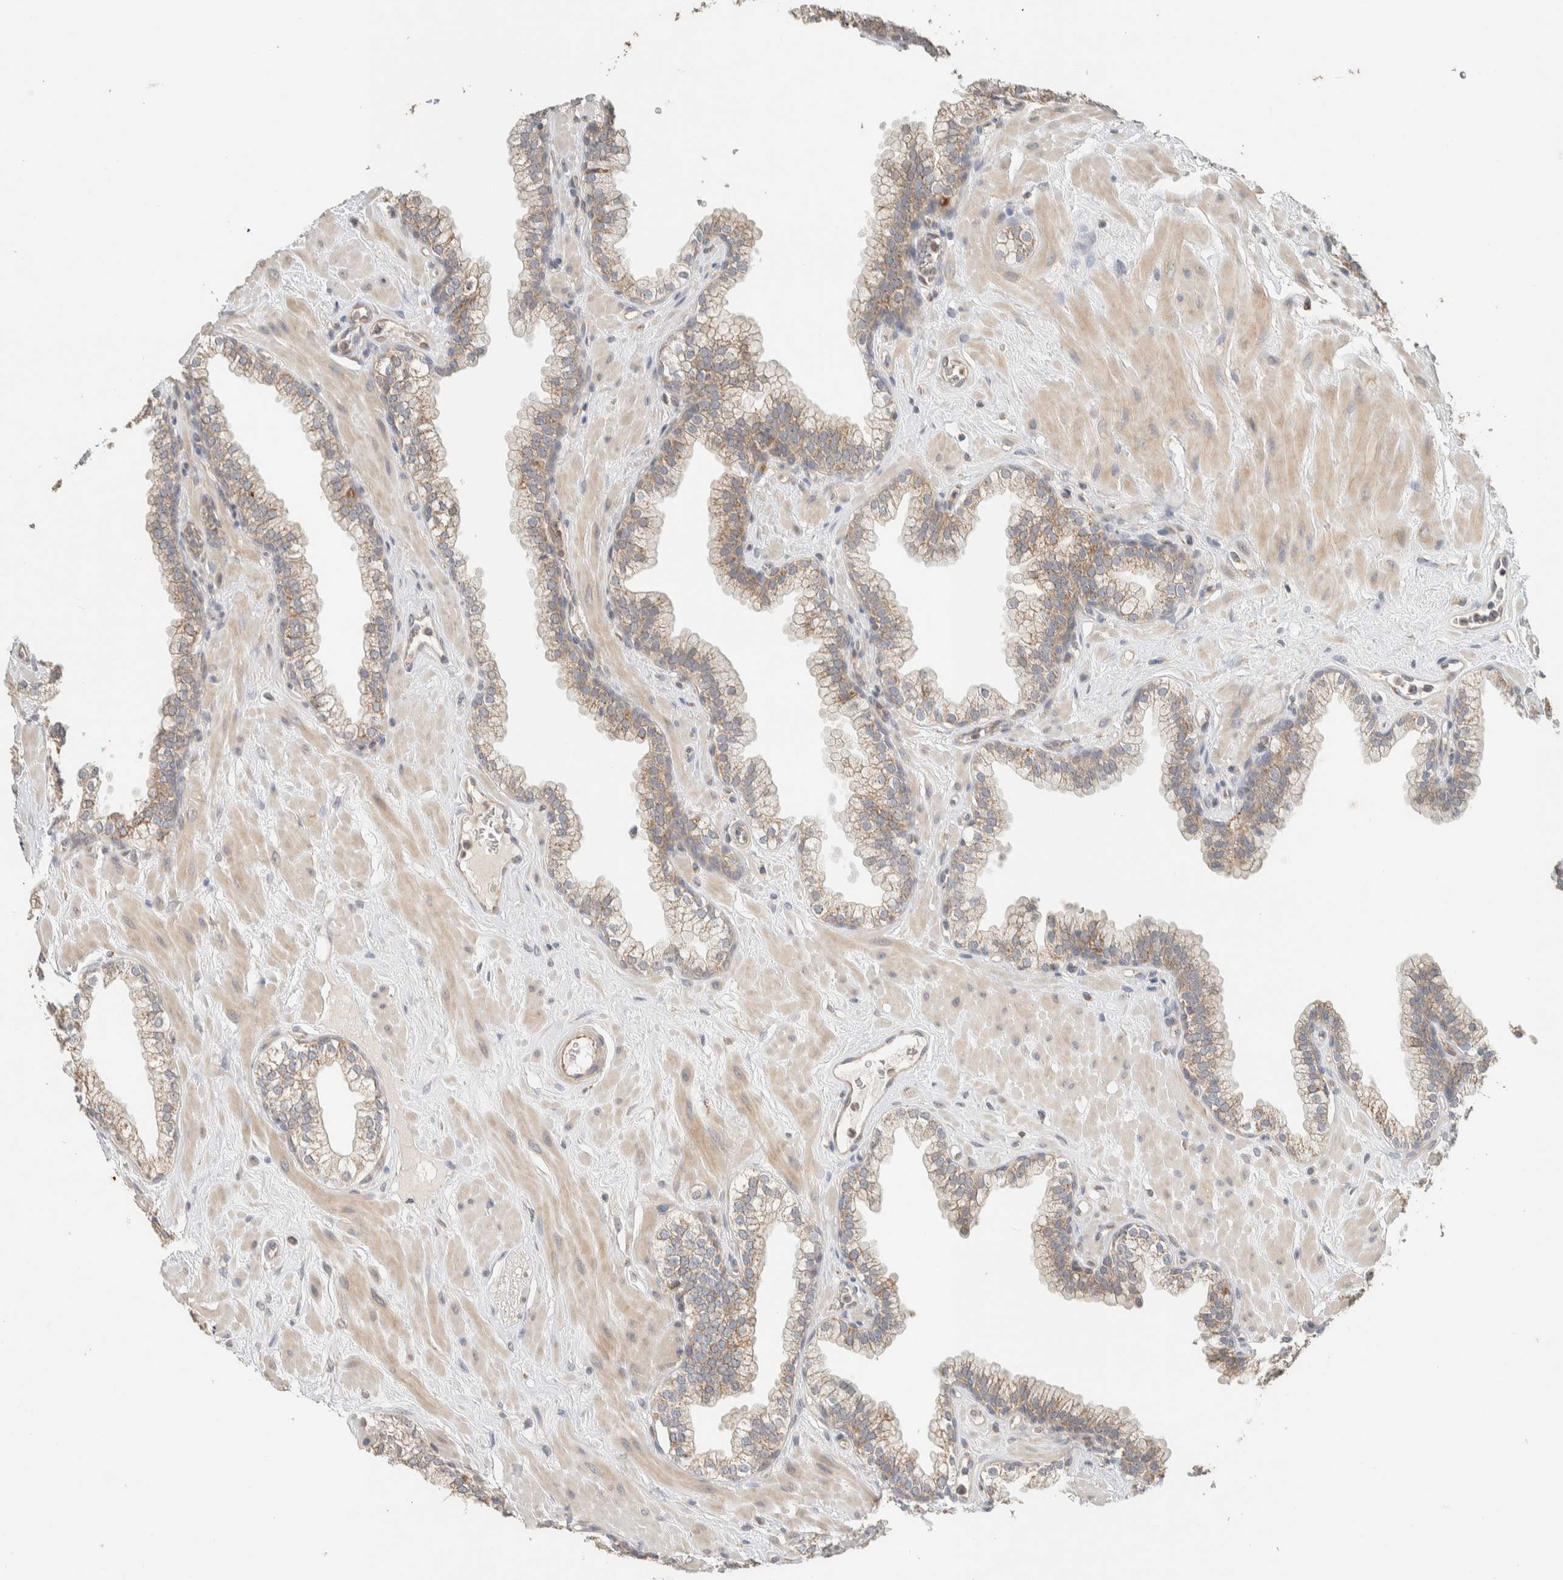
{"staining": {"intensity": "weak", "quantity": "25%-75%", "location": "cytoplasmic/membranous"}, "tissue": "prostate", "cell_type": "Glandular cells", "image_type": "normal", "snomed": [{"axis": "morphology", "description": "Normal tissue, NOS"}, {"axis": "morphology", "description": "Urothelial carcinoma, Low grade"}, {"axis": "topography", "description": "Urinary bladder"}, {"axis": "topography", "description": "Prostate"}], "caption": "Protein analysis of benign prostate reveals weak cytoplasmic/membranous expression in about 25%-75% of glandular cells.", "gene": "PDE7B", "patient": {"sex": "male", "age": 60}}